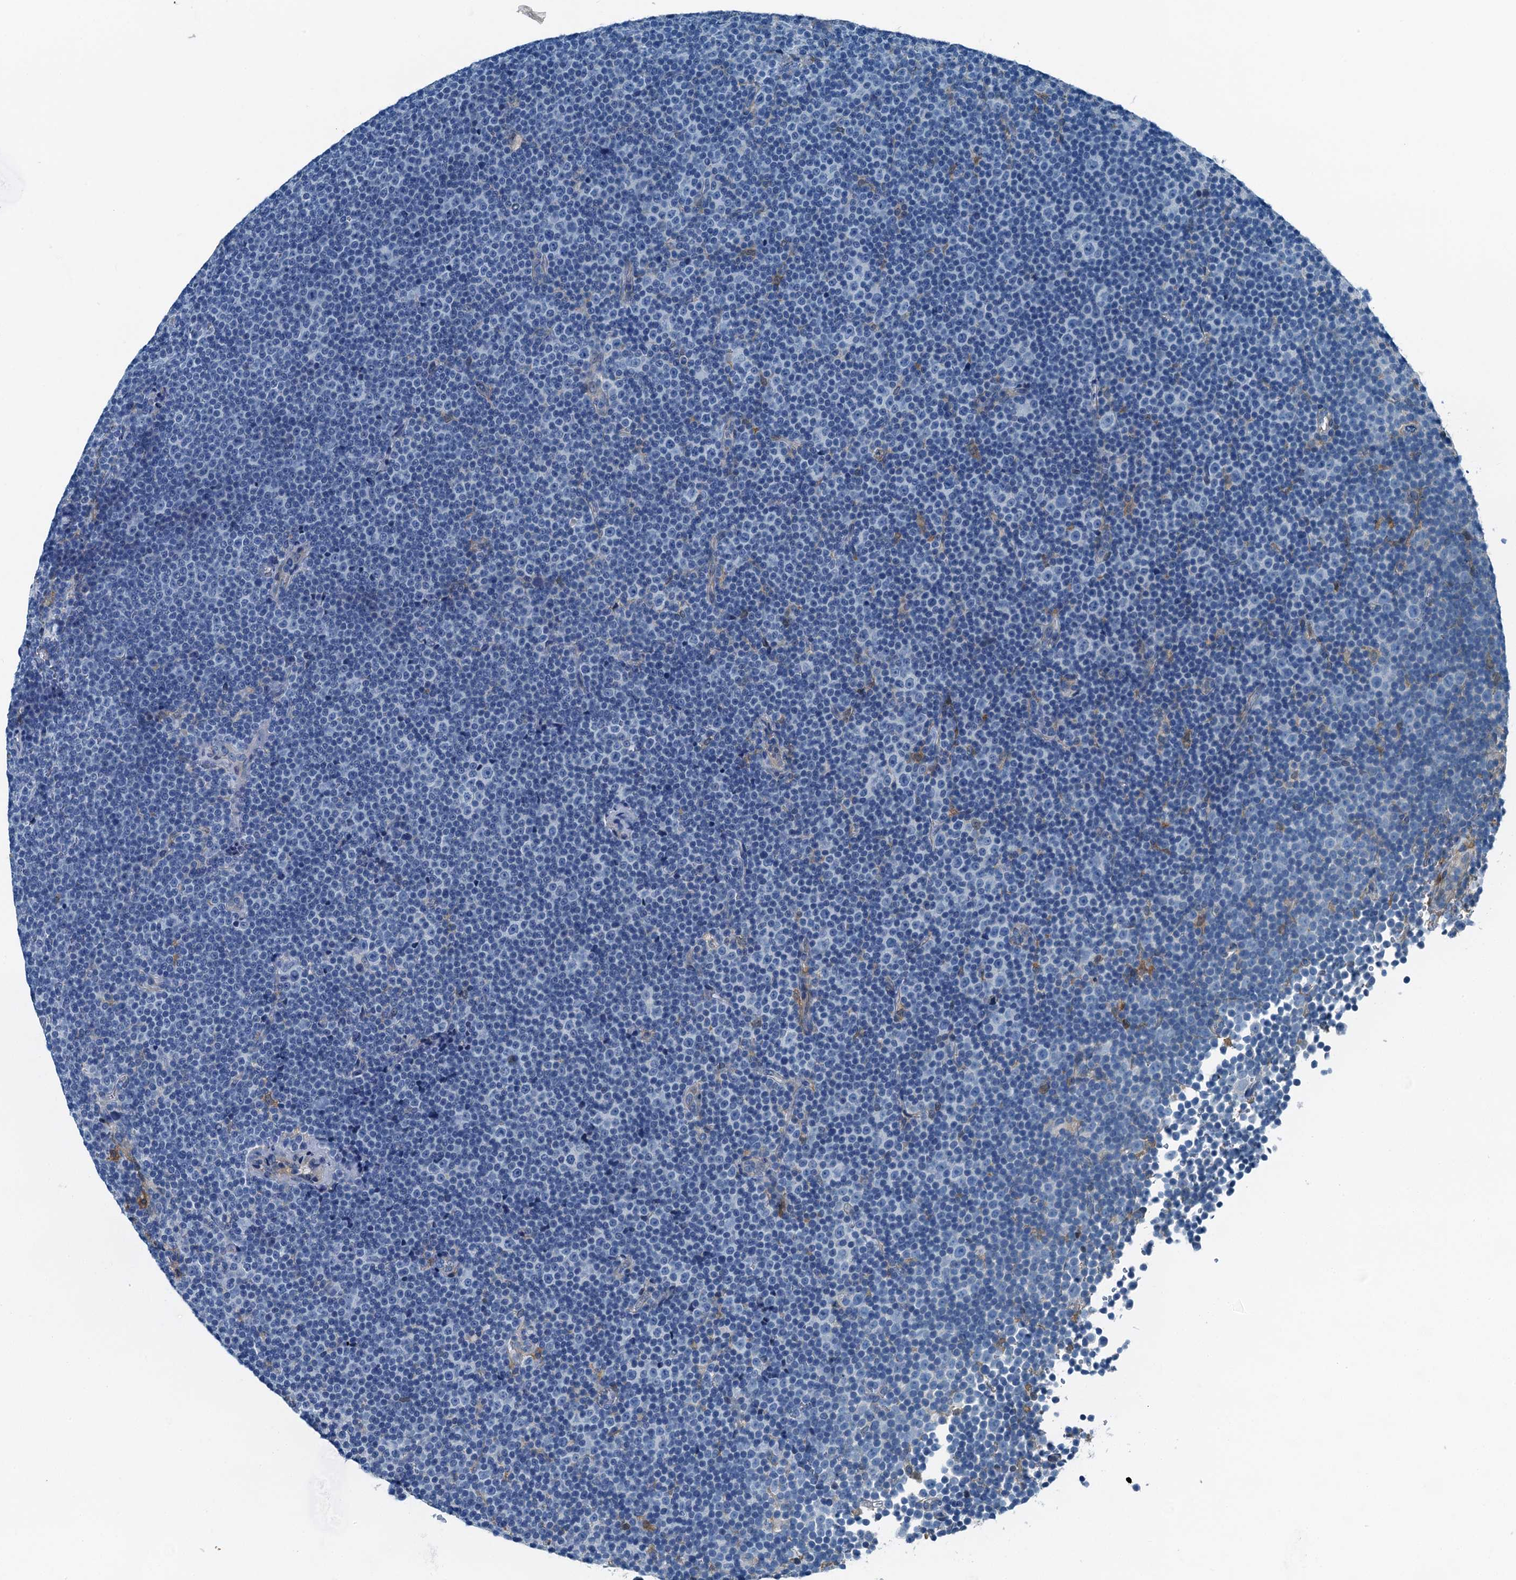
{"staining": {"intensity": "negative", "quantity": "none", "location": "none"}, "tissue": "lymphoma", "cell_type": "Tumor cells", "image_type": "cancer", "snomed": [{"axis": "morphology", "description": "Malignant lymphoma, non-Hodgkin's type, Low grade"}, {"axis": "topography", "description": "Lymph node"}], "caption": "There is no significant expression in tumor cells of lymphoma. (Brightfield microscopy of DAB IHC at high magnification).", "gene": "RAB3IL1", "patient": {"sex": "female", "age": 67}}